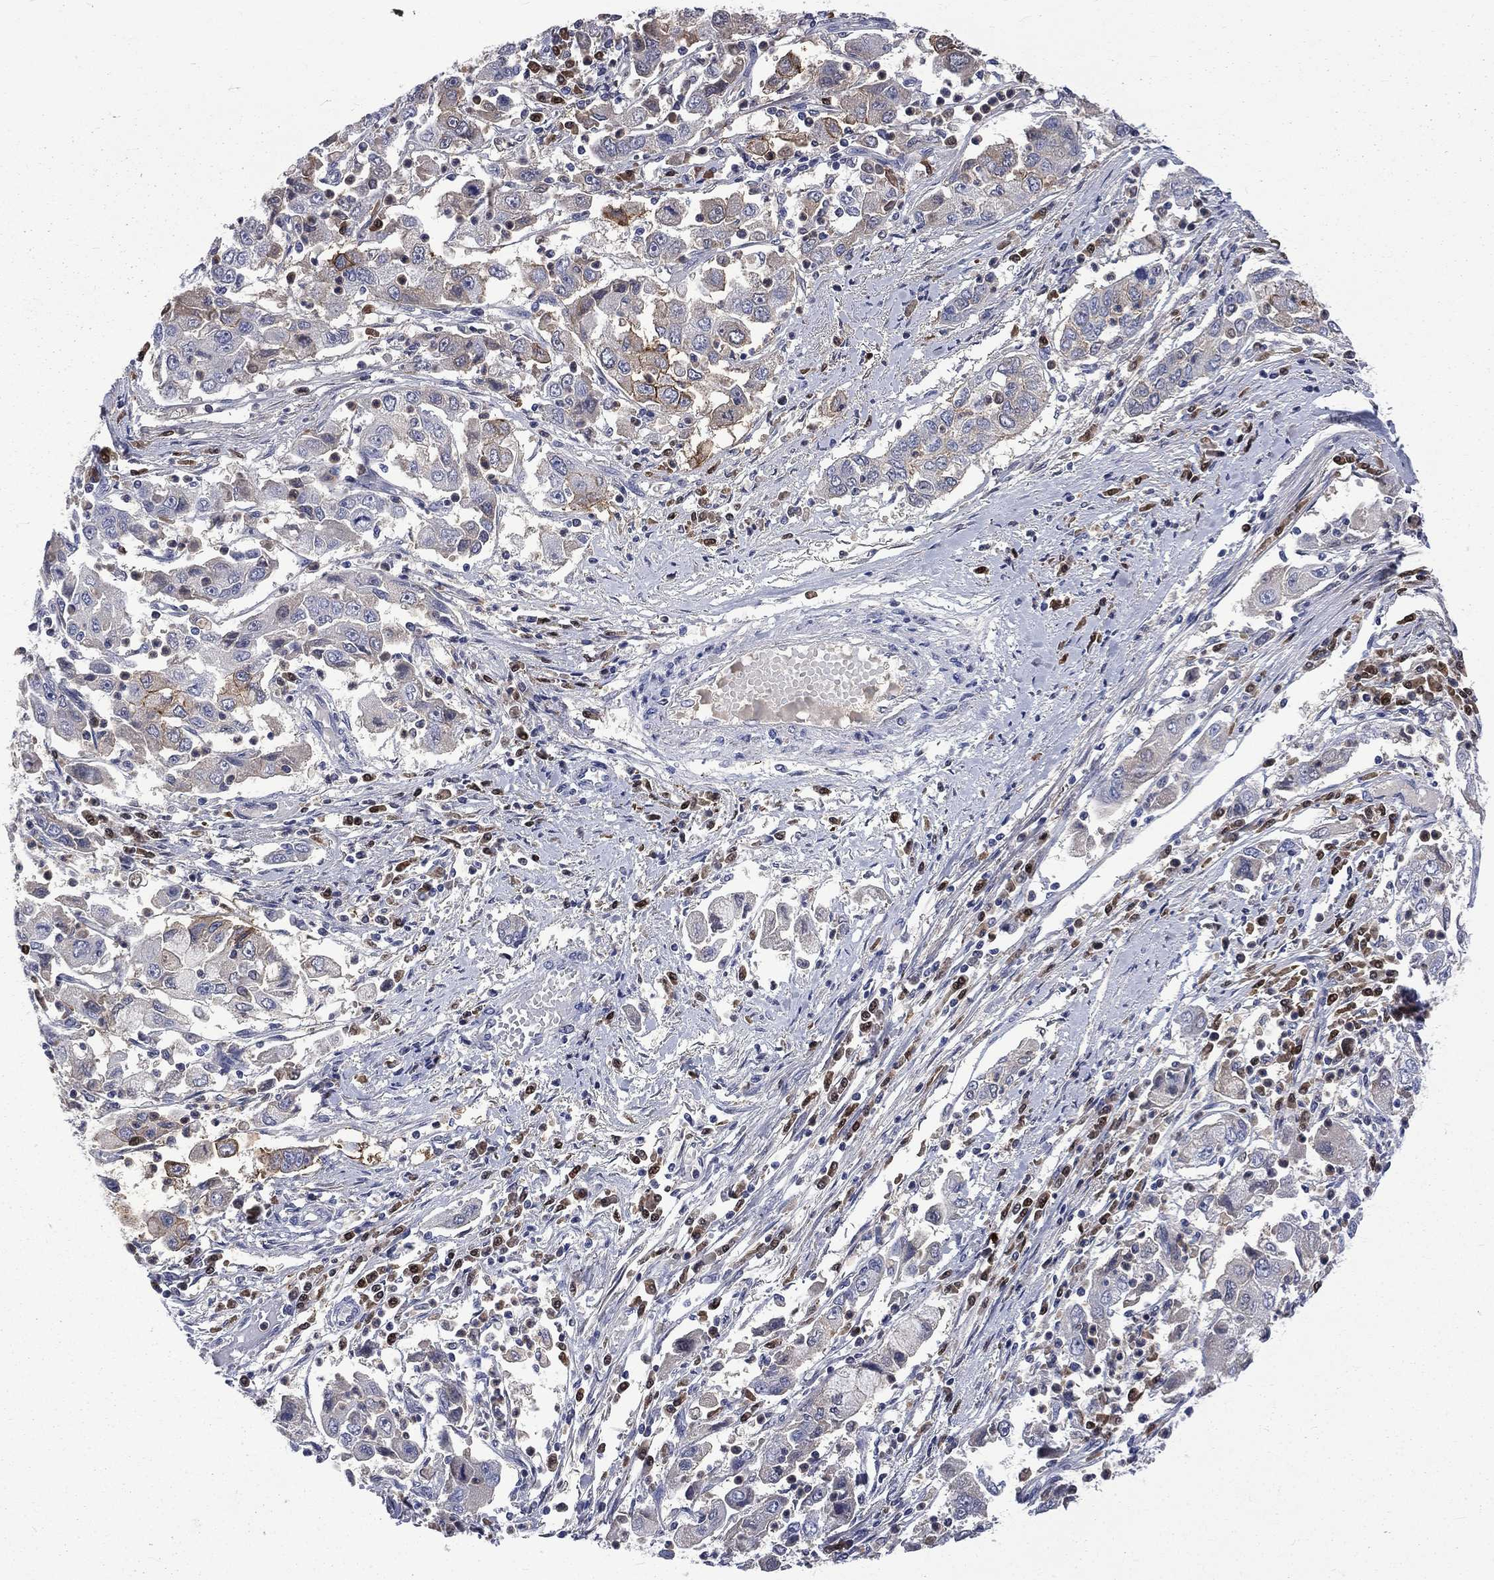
{"staining": {"intensity": "moderate", "quantity": "<25%", "location": "cytoplasmic/membranous"}, "tissue": "cervical cancer", "cell_type": "Tumor cells", "image_type": "cancer", "snomed": [{"axis": "morphology", "description": "Squamous cell carcinoma, NOS"}, {"axis": "topography", "description": "Cervix"}], "caption": "Protein staining by immunohistochemistry exhibits moderate cytoplasmic/membranous positivity in about <25% of tumor cells in cervical cancer (squamous cell carcinoma).", "gene": "CA12", "patient": {"sex": "female", "age": 36}}